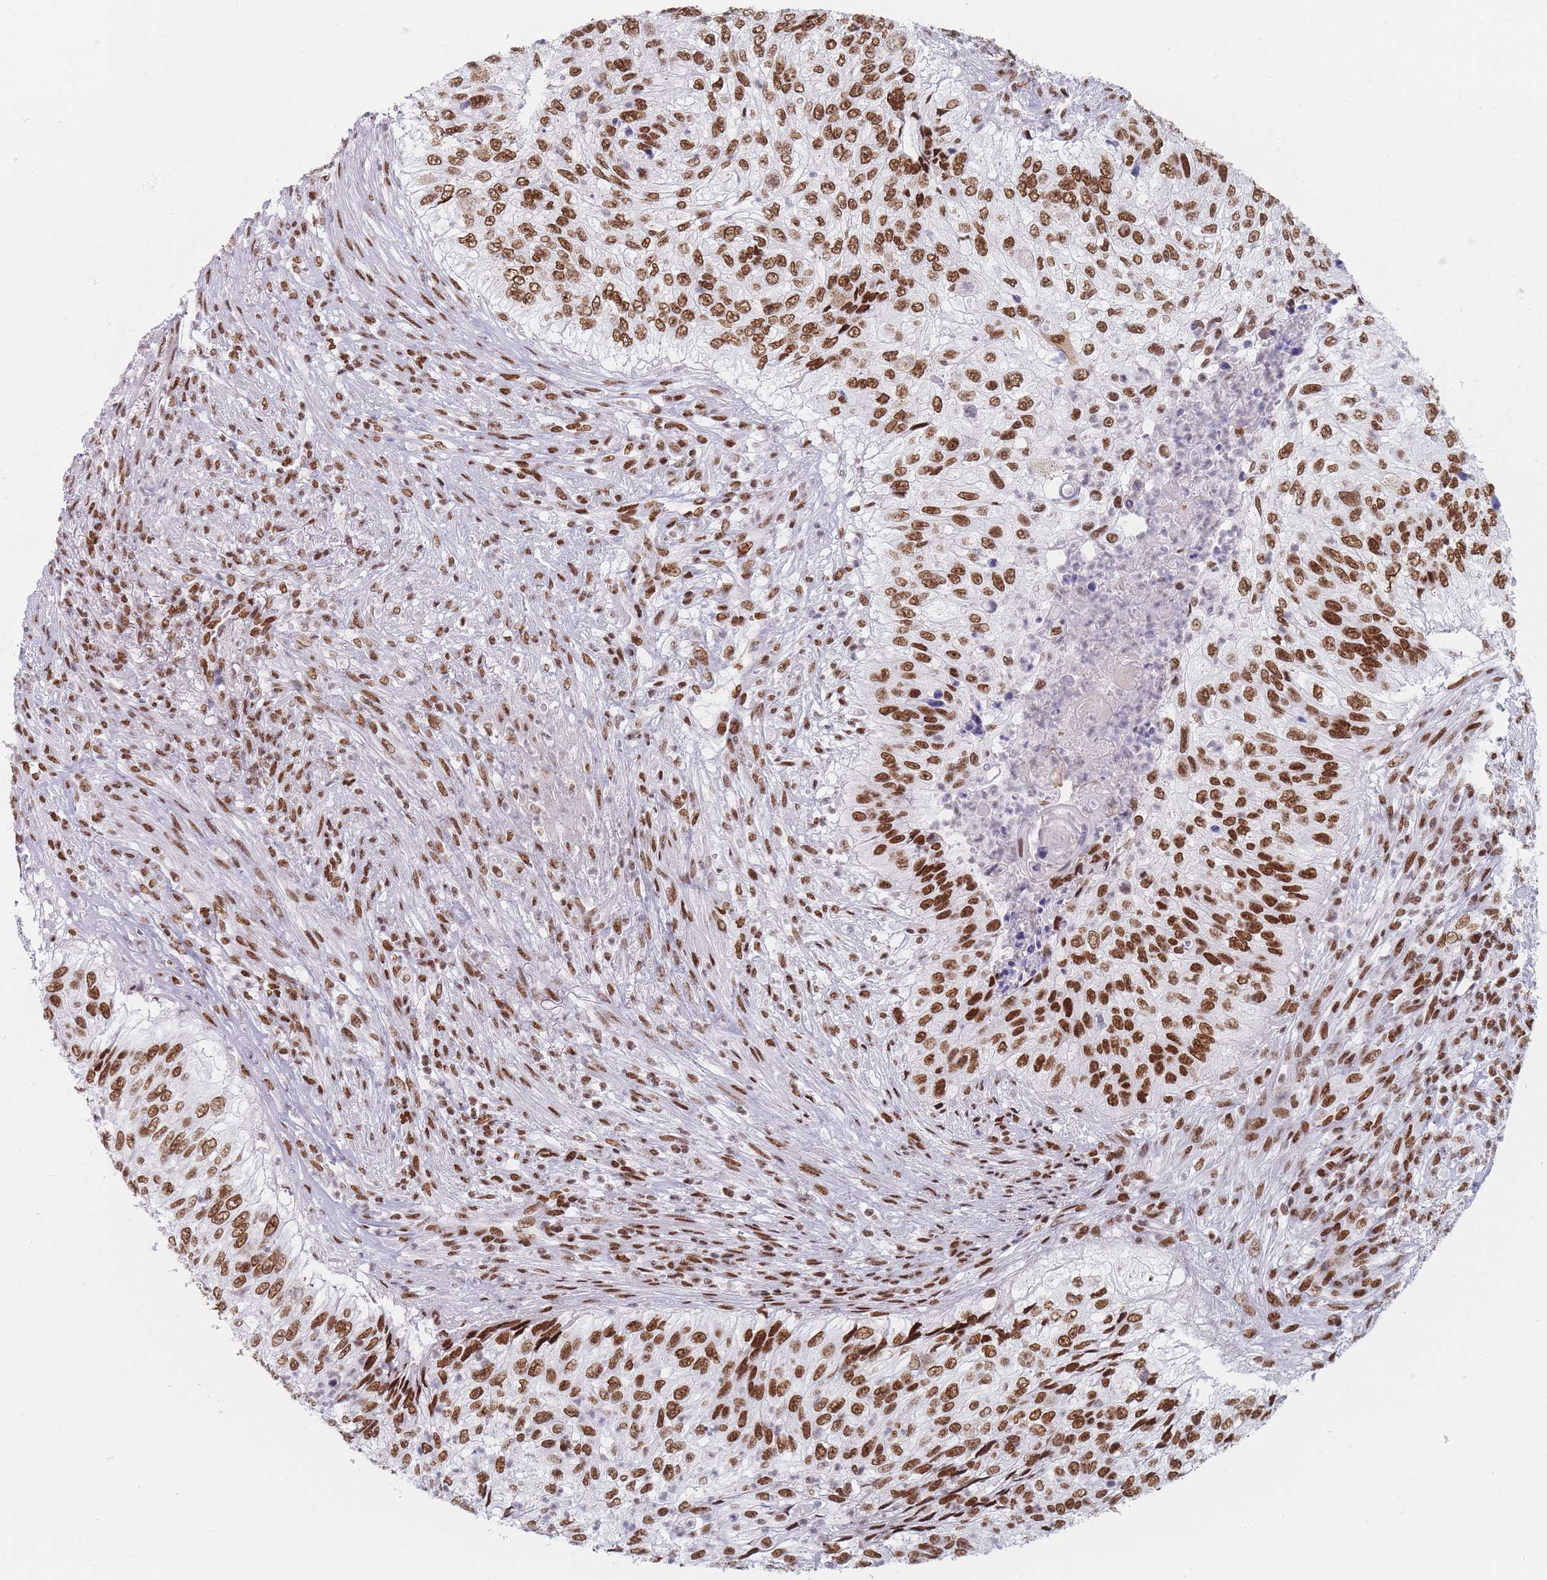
{"staining": {"intensity": "moderate", "quantity": ">75%", "location": "nuclear"}, "tissue": "urothelial cancer", "cell_type": "Tumor cells", "image_type": "cancer", "snomed": [{"axis": "morphology", "description": "Urothelial carcinoma, High grade"}, {"axis": "topography", "description": "Urinary bladder"}], "caption": "Urothelial cancer tissue displays moderate nuclear staining in about >75% of tumor cells", "gene": "SAFB2", "patient": {"sex": "female", "age": 60}}